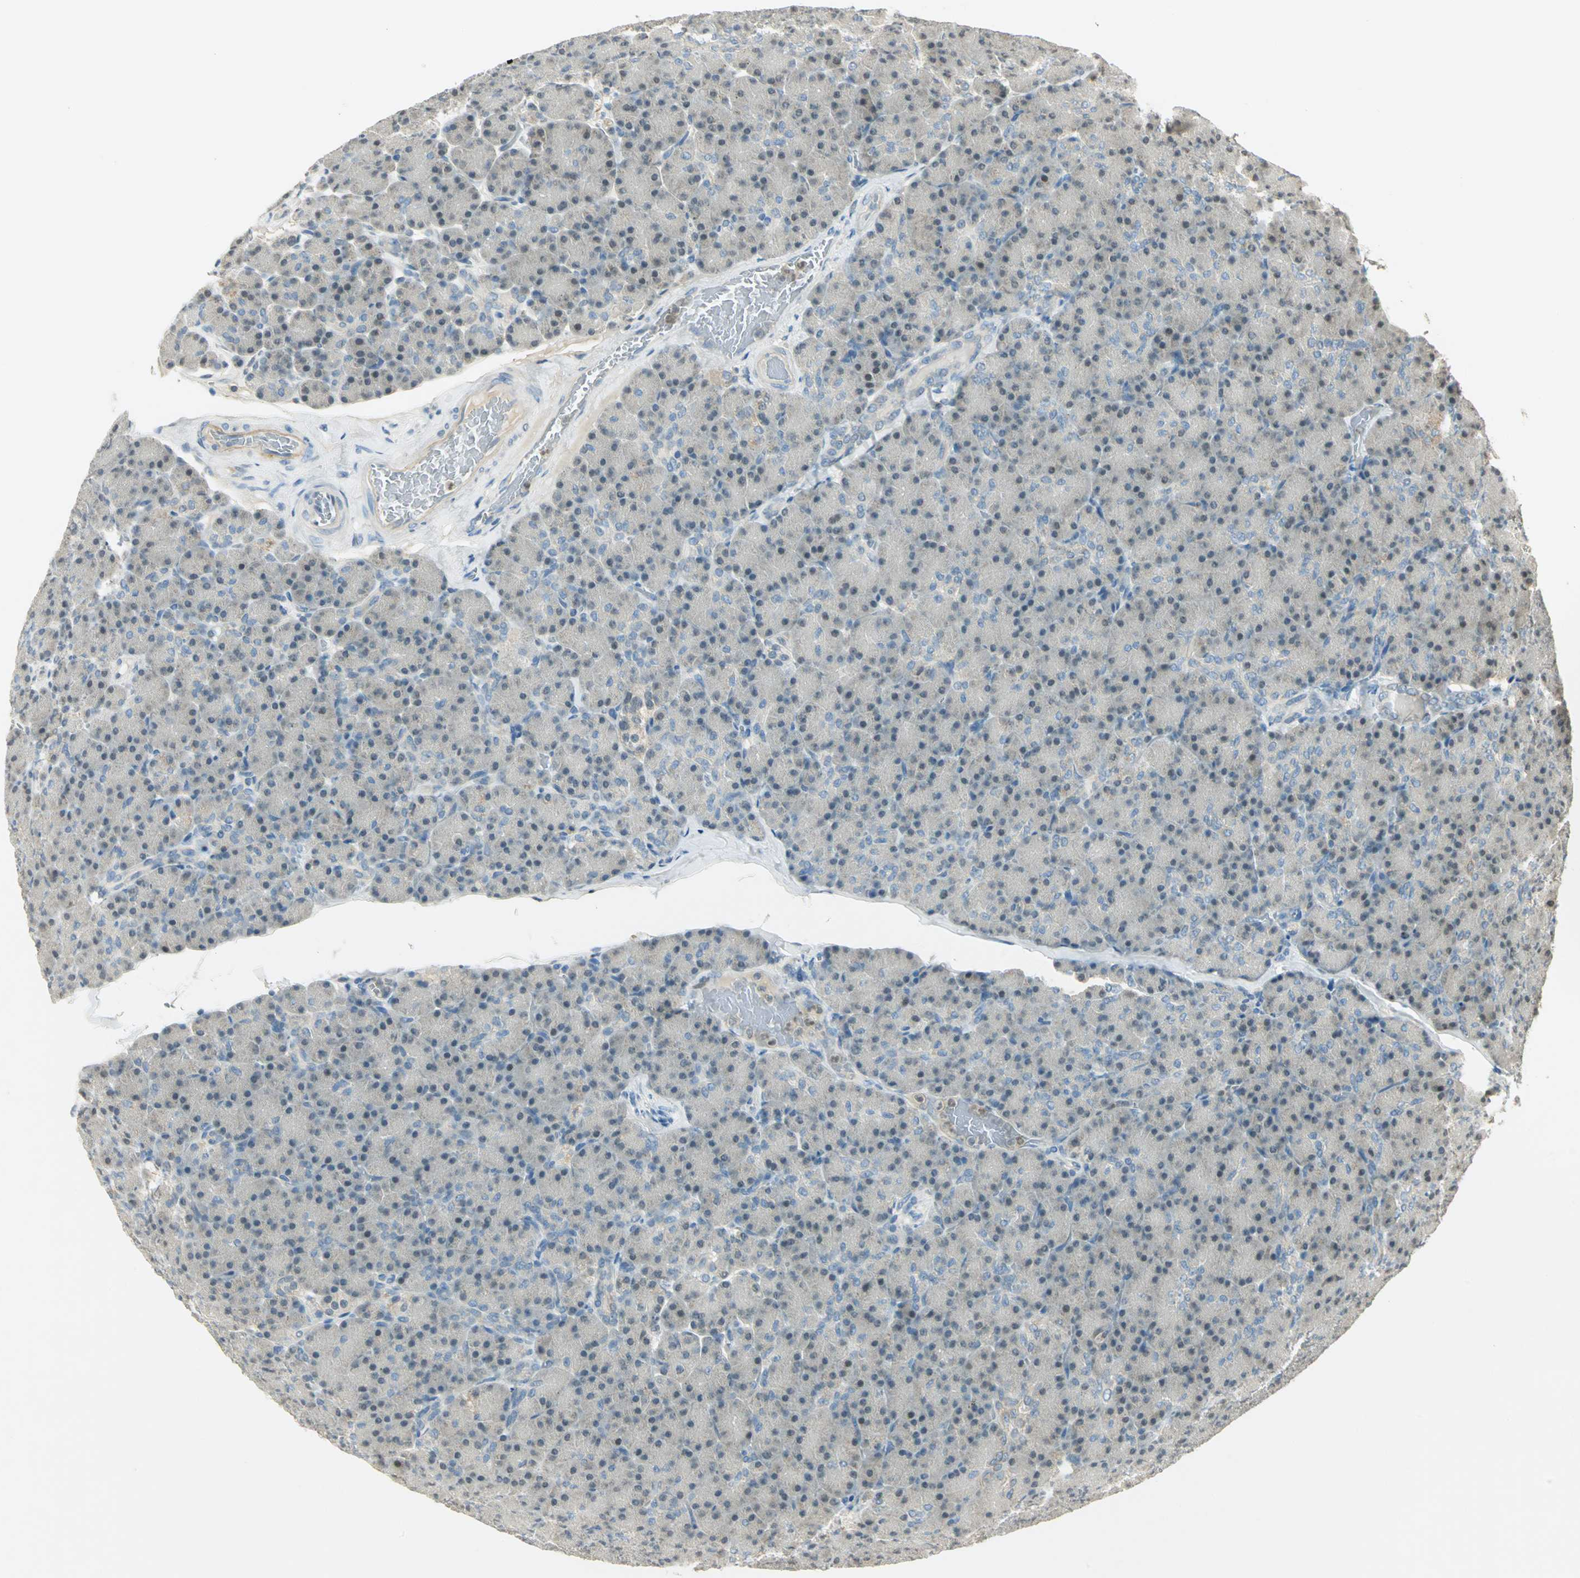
{"staining": {"intensity": "weak", "quantity": "<25%", "location": "nuclear"}, "tissue": "pancreas", "cell_type": "Exocrine glandular cells", "image_type": "normal", "snomed": [{"axis": "morphology", "description": "Normal tissue, NOS"}, {"axis": "topography", "description": "Pancreas"}], "caption": "High power microscopy image of an IHC image of normal pancreas, revealing no significant expression in exocrine glandular cells. (DAB (3,3'-diaminobenzidine) immunohistochemistry (IHC), high magnification).", "gene": "BIRC2", "patient": {"sex": "female", "age": 43}}